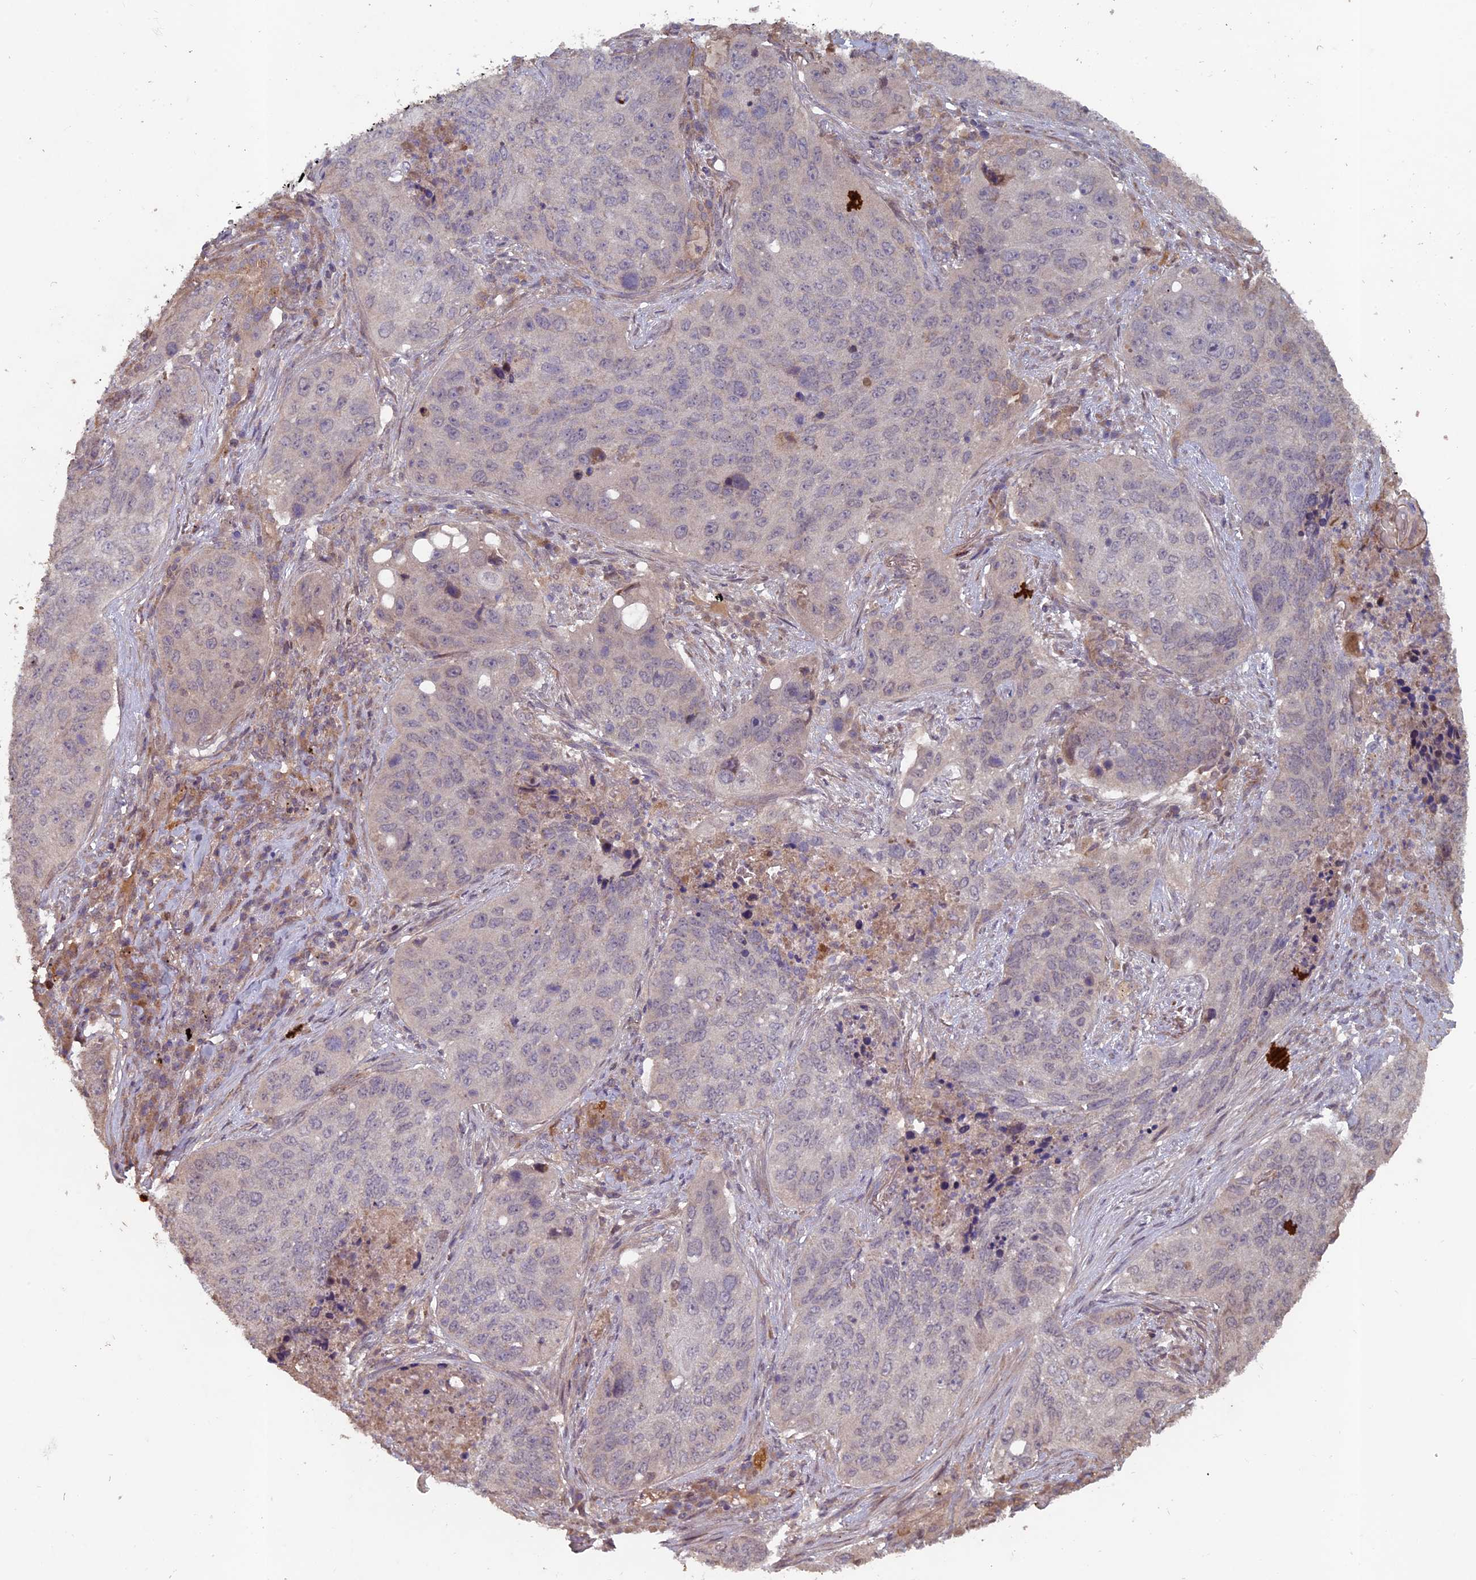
{"staining": {"intensity": "negative", "quantity": "none", "location": "none"}, "tissue": "lung cancer", "cell_type": "Tumor cells", "image_type": "cancer", "snomed": [{"axis": "morphology", "description": "Squamous cell carcinoma, NOS"}, {"axis": "topography", "description": "Lung"}], "caption": "Lung cancer was stained to show a protein in brown. There is no significant expression in tumor cells.", "gene": "RCCD1", "patient": {"sex": "female", "age": 63}}